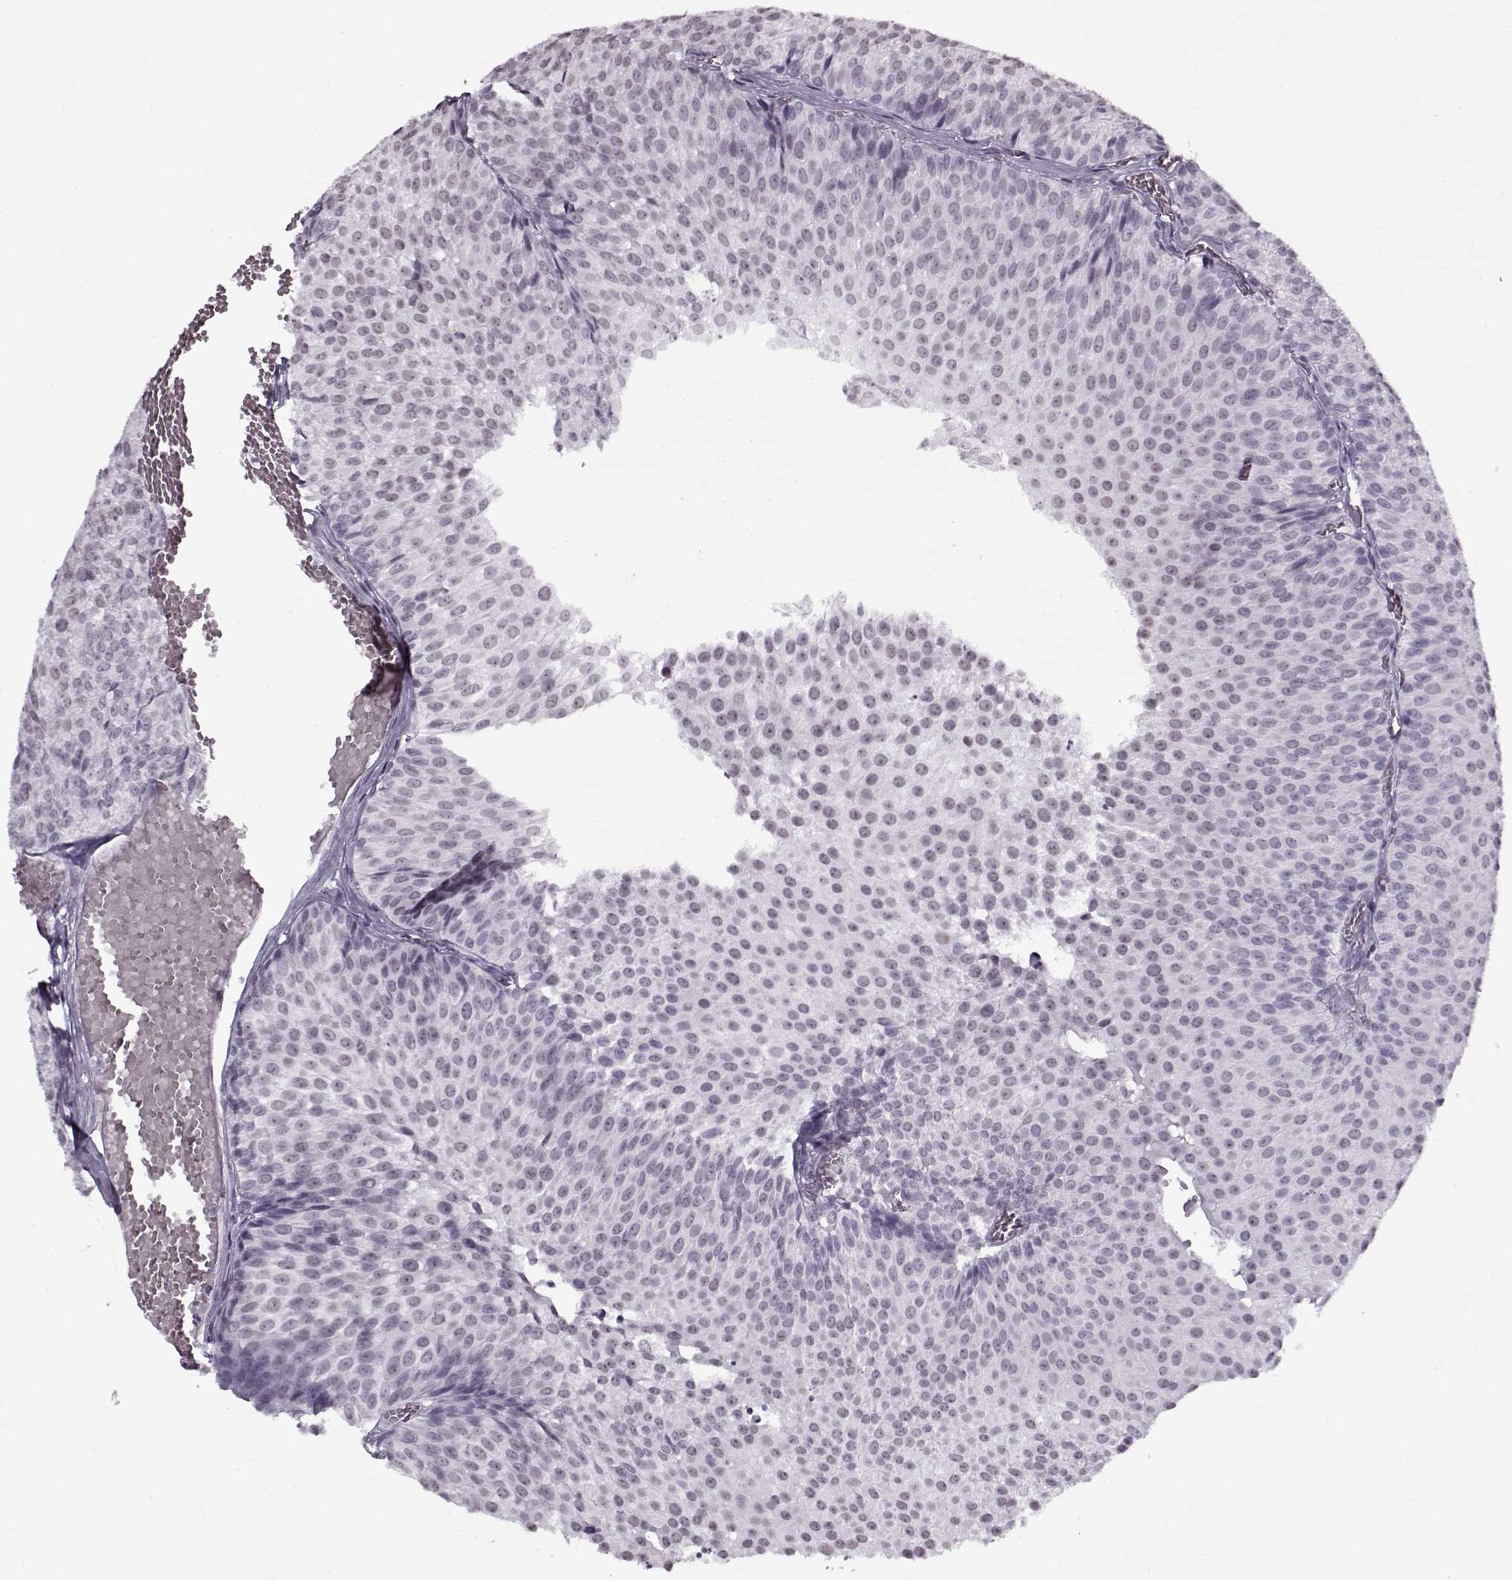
{"staining": {"intensity": "negative", "quantity": "none", "location": "none"}, "tissue": "urothelial cancer", "cell_type": "Tumor cells", "image_type": "cancer", "snomed": [{"axis": "morphology", "description": "Urothelial carcinoma, Low grade"}, {"axis": "topography", "description": "Urinary bladder"}], "caption": "An IHC image of urothelial cancer is shown. There is no staining in tumor cells of urothelial cancer.", "gene": "PRMT8", "patient": {"sex": "male", "age": 63}}